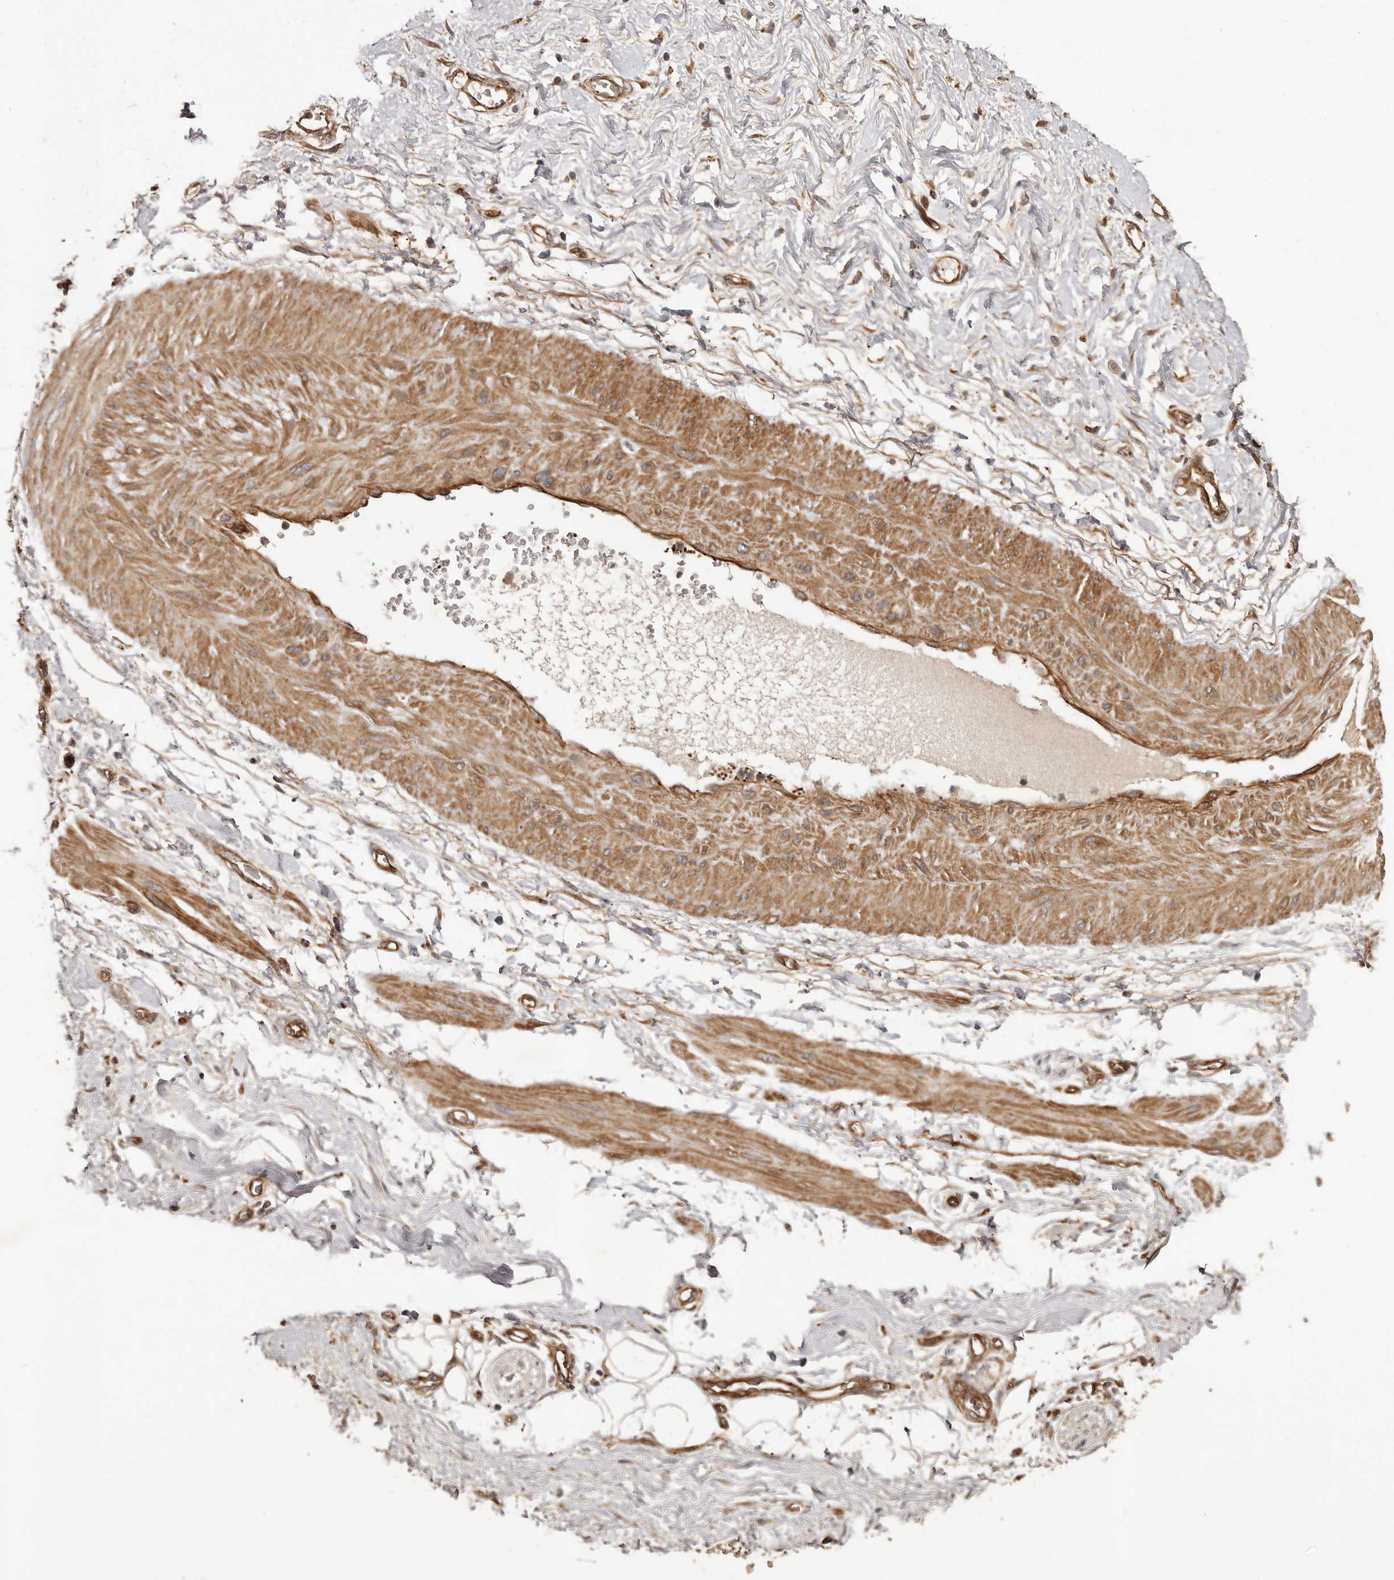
{"staining": {"intensity": "moderate", "quantity": "25%-75%", "location": "cytoplasmic/membranous"}, "tissue": "adipose tissue", "cell_type": "Adipocytes", "image_type": "normal", "snomed": [{"axis": "morphology", "description": "Normal tissue, NOS"}, {"axis": "morphology", "description": "Adenocarcinoma, NOS"}, {"axis": "topography", "description": "Pancreas"}, {"axis": "topography", "description": "Peripheral nerve tissue"}], "caption": "A brown stain shows moderate cytoplasmic/membranous expression of a protein in adipocytes of benign adipose tissue.", "gene": "GTPBP1", "patient": {"sex": "male", "age": 59}}